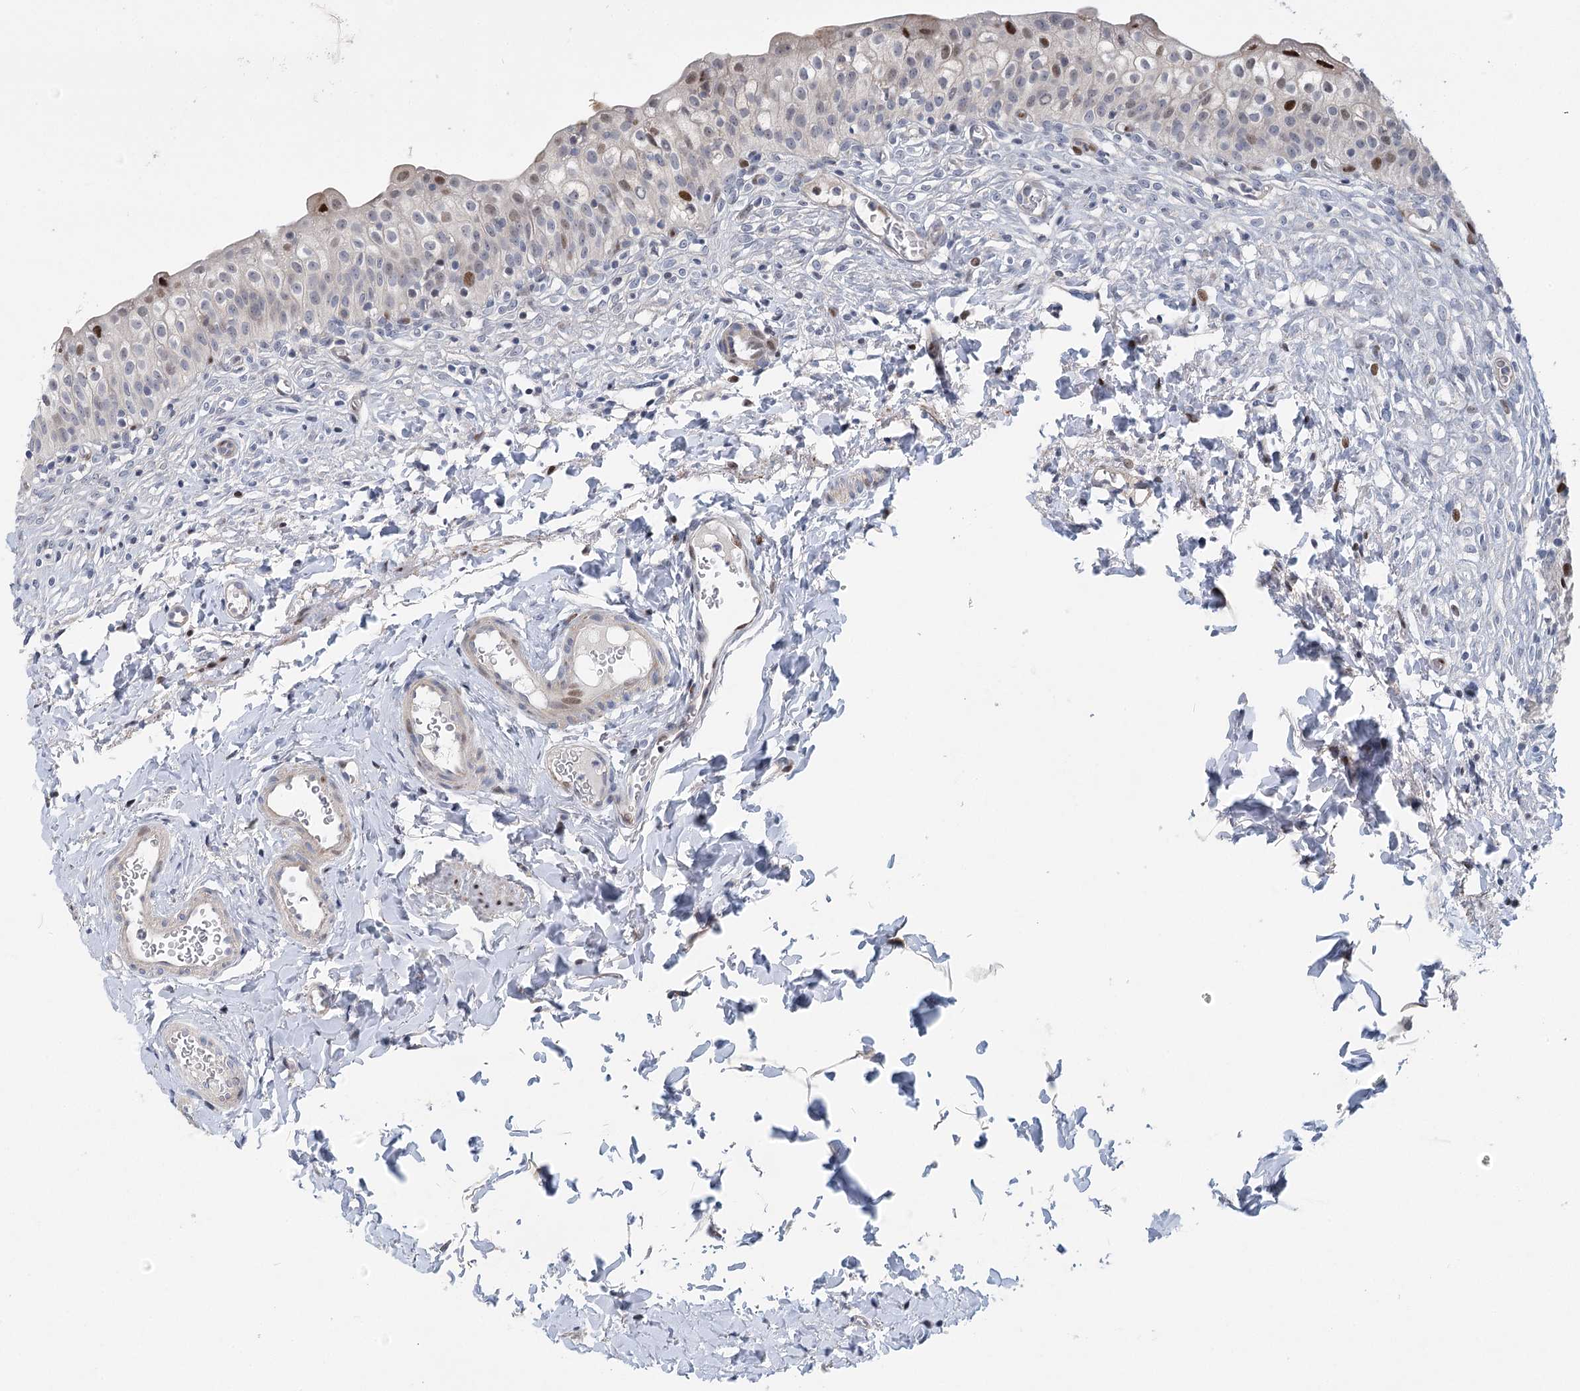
{"staining": {"intensity": "moderate", "quantity": "<25%", "location": "nuclear"}, "tissue": "urinary bladder", "cell_type": "Urothelial cells", "image_type": "normal", "snomed": [{"axis": "morphology", "description": "Normal tissue, NOS"}, {"axis": "topography", "description": "Urinary bladder"}], "caption": "This is a photomicrograph of immunohistochemistry staining of normal urinary bladder, which shows moderate positivity in the nuclear of urothelial cells.", "gene": "CAMTA1", "patient": {"sex": "male", "age": 55}}